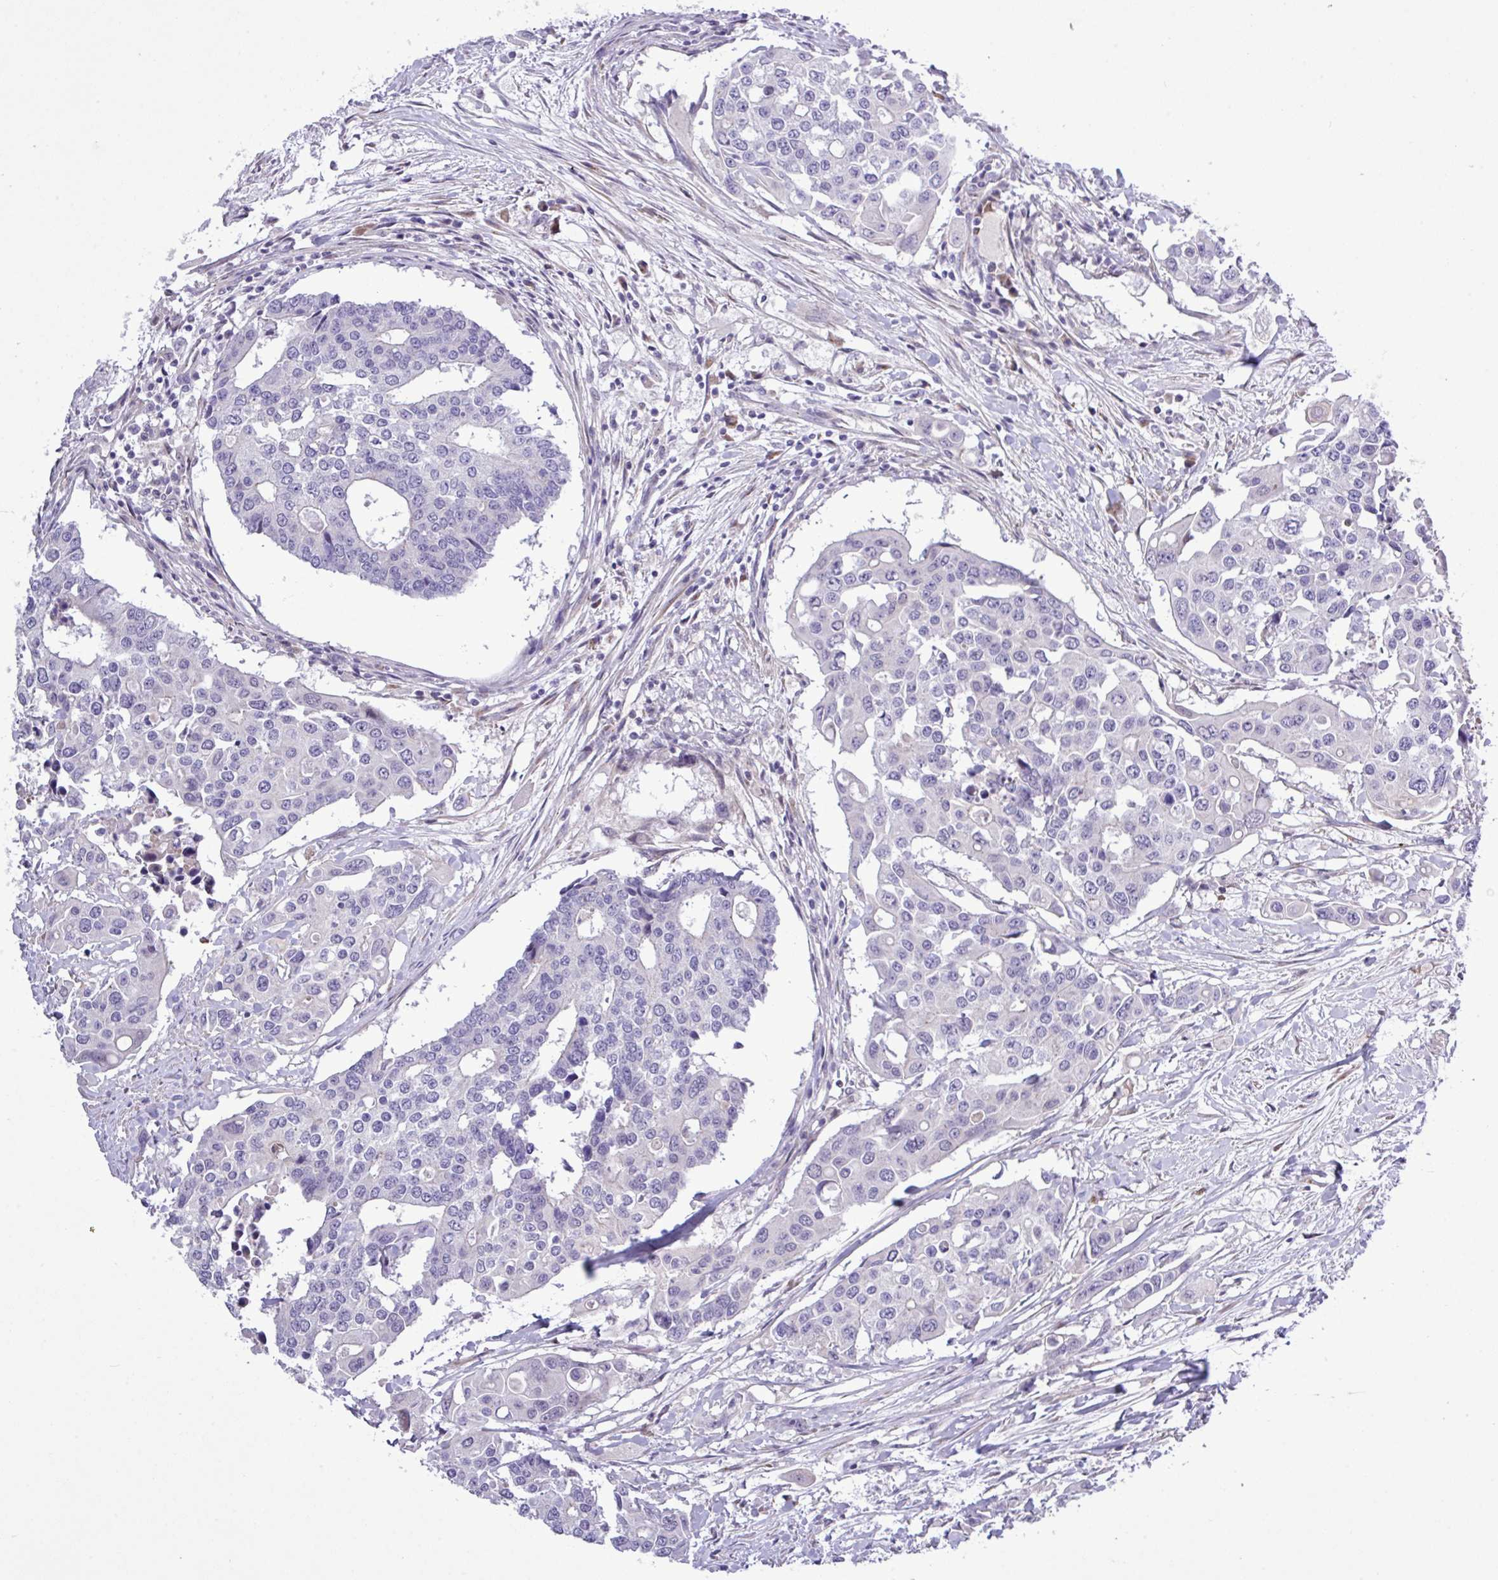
{"staining": {"intensity": "negative", "quantity": "none", "location": "none"}, "tissue": "colorectal cancer", "cell_type": "Tumor cells", "image_type": "cancer", "snomed": [{"axis": "morphology", "description": "Adenocarcinoma, NOS"}, {"axis": "topography", "description": "Colon"}], "caption": "The photomicrograph reveals no staining of tumor cells in colorectal adenocarcinoma. (Stains: DAB (3,3'-diaminobenzidine) immunohistochemistry with hematoxylin counter stain, Microscopy: brightfield microscopy at high magnification).", "gene": "SPINK8", "patient": {"sex": "male", "age": 77}}